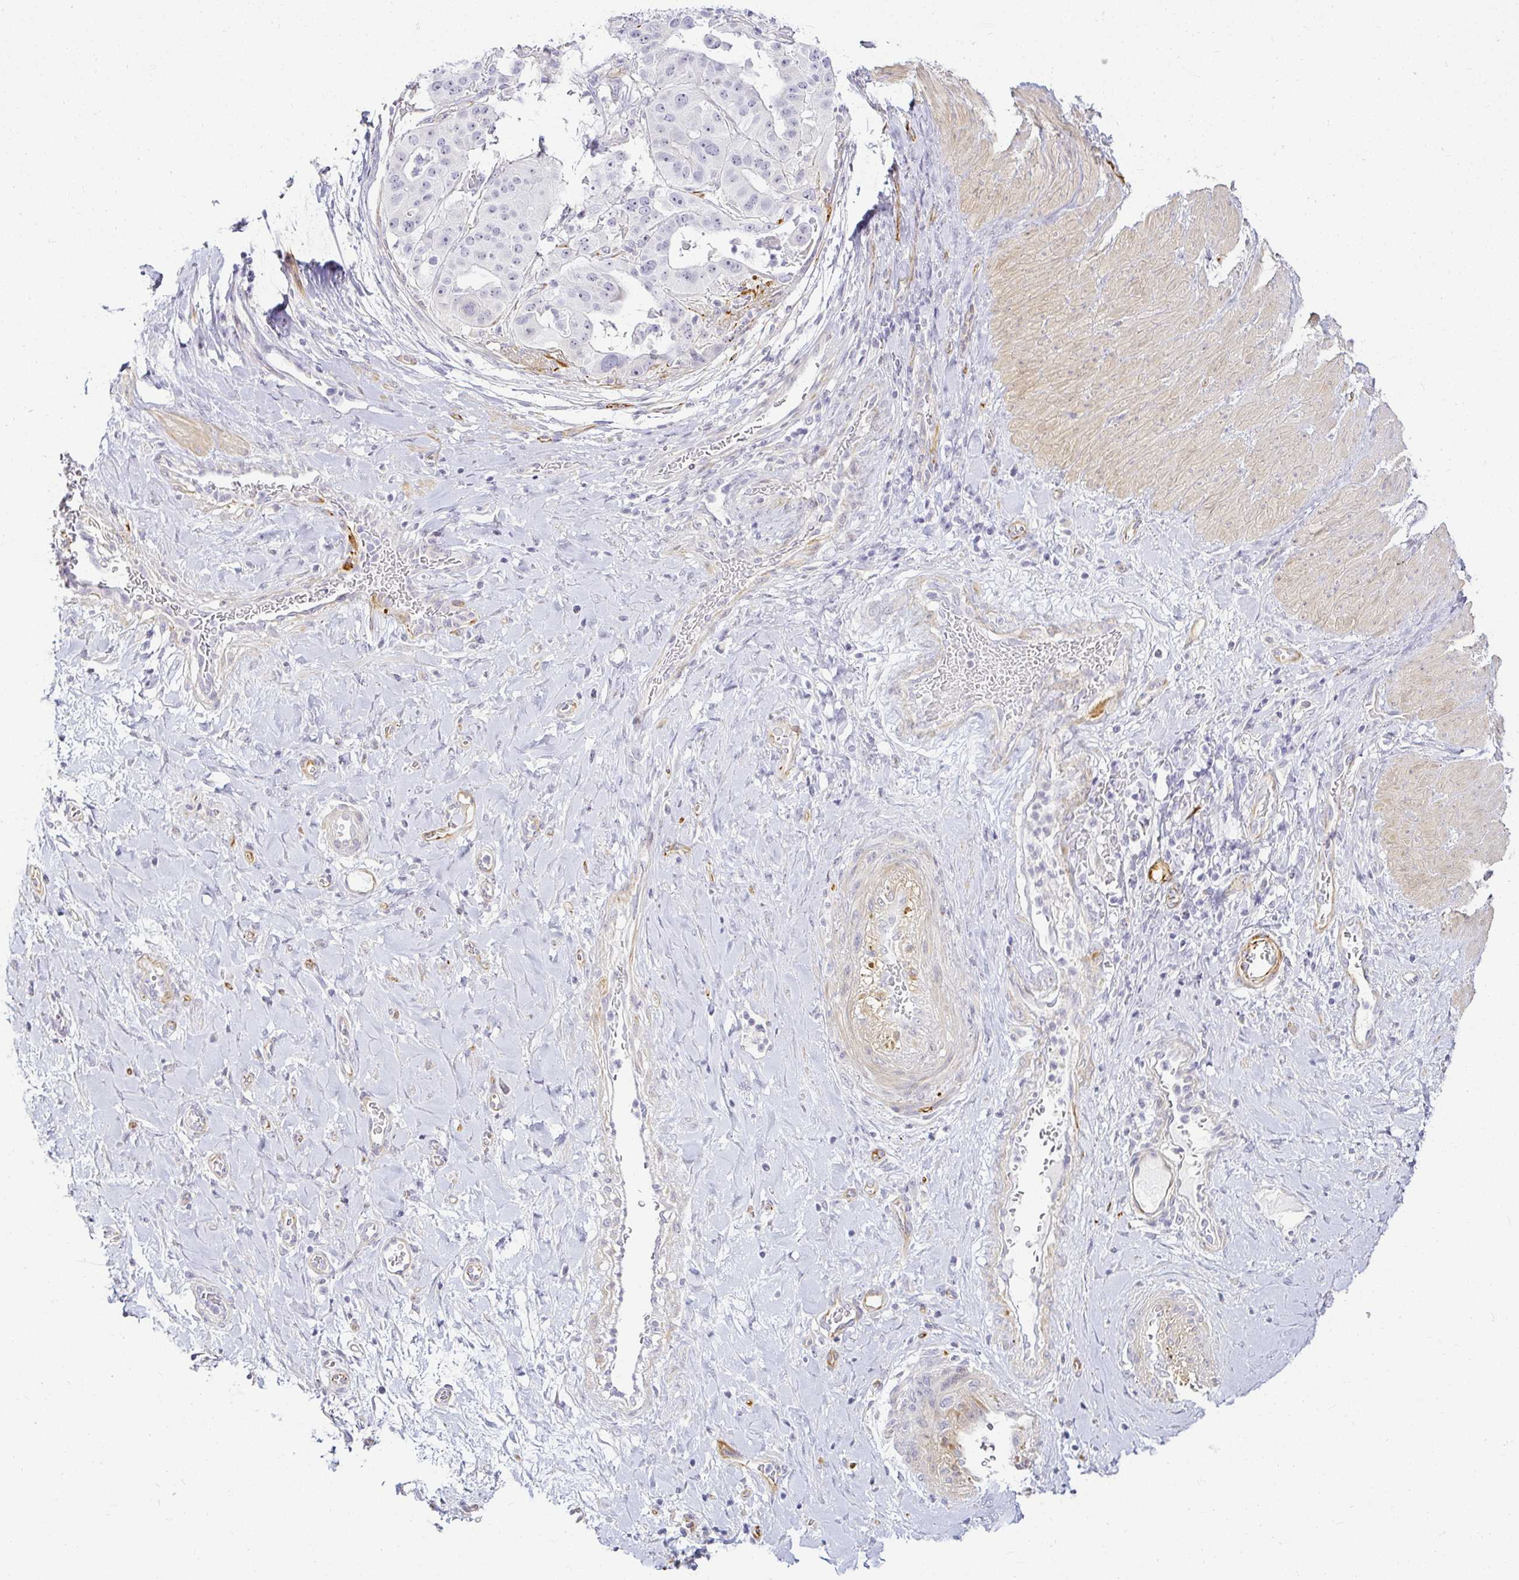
{"staining": {"intensity": "negative", "quantity": "none", "location": "none"}, "tissue": "stomach cancer", "cell_type": "Tumor cells", "image_type": "cancer", "snomed": [{"axis": "morphology", "description": "Adenocarcinoma, NOS"}, {"axis": "topography", "description": "Stomach"}], "caption": "DAB (3,3'-diaminobenzidine) immunohistochemical staining of human stomach adenocarcinoma demonstrates no significant expression in tumor cells.", "gene": "ACAN", "patient": {"sex": "male", "age": 48}}